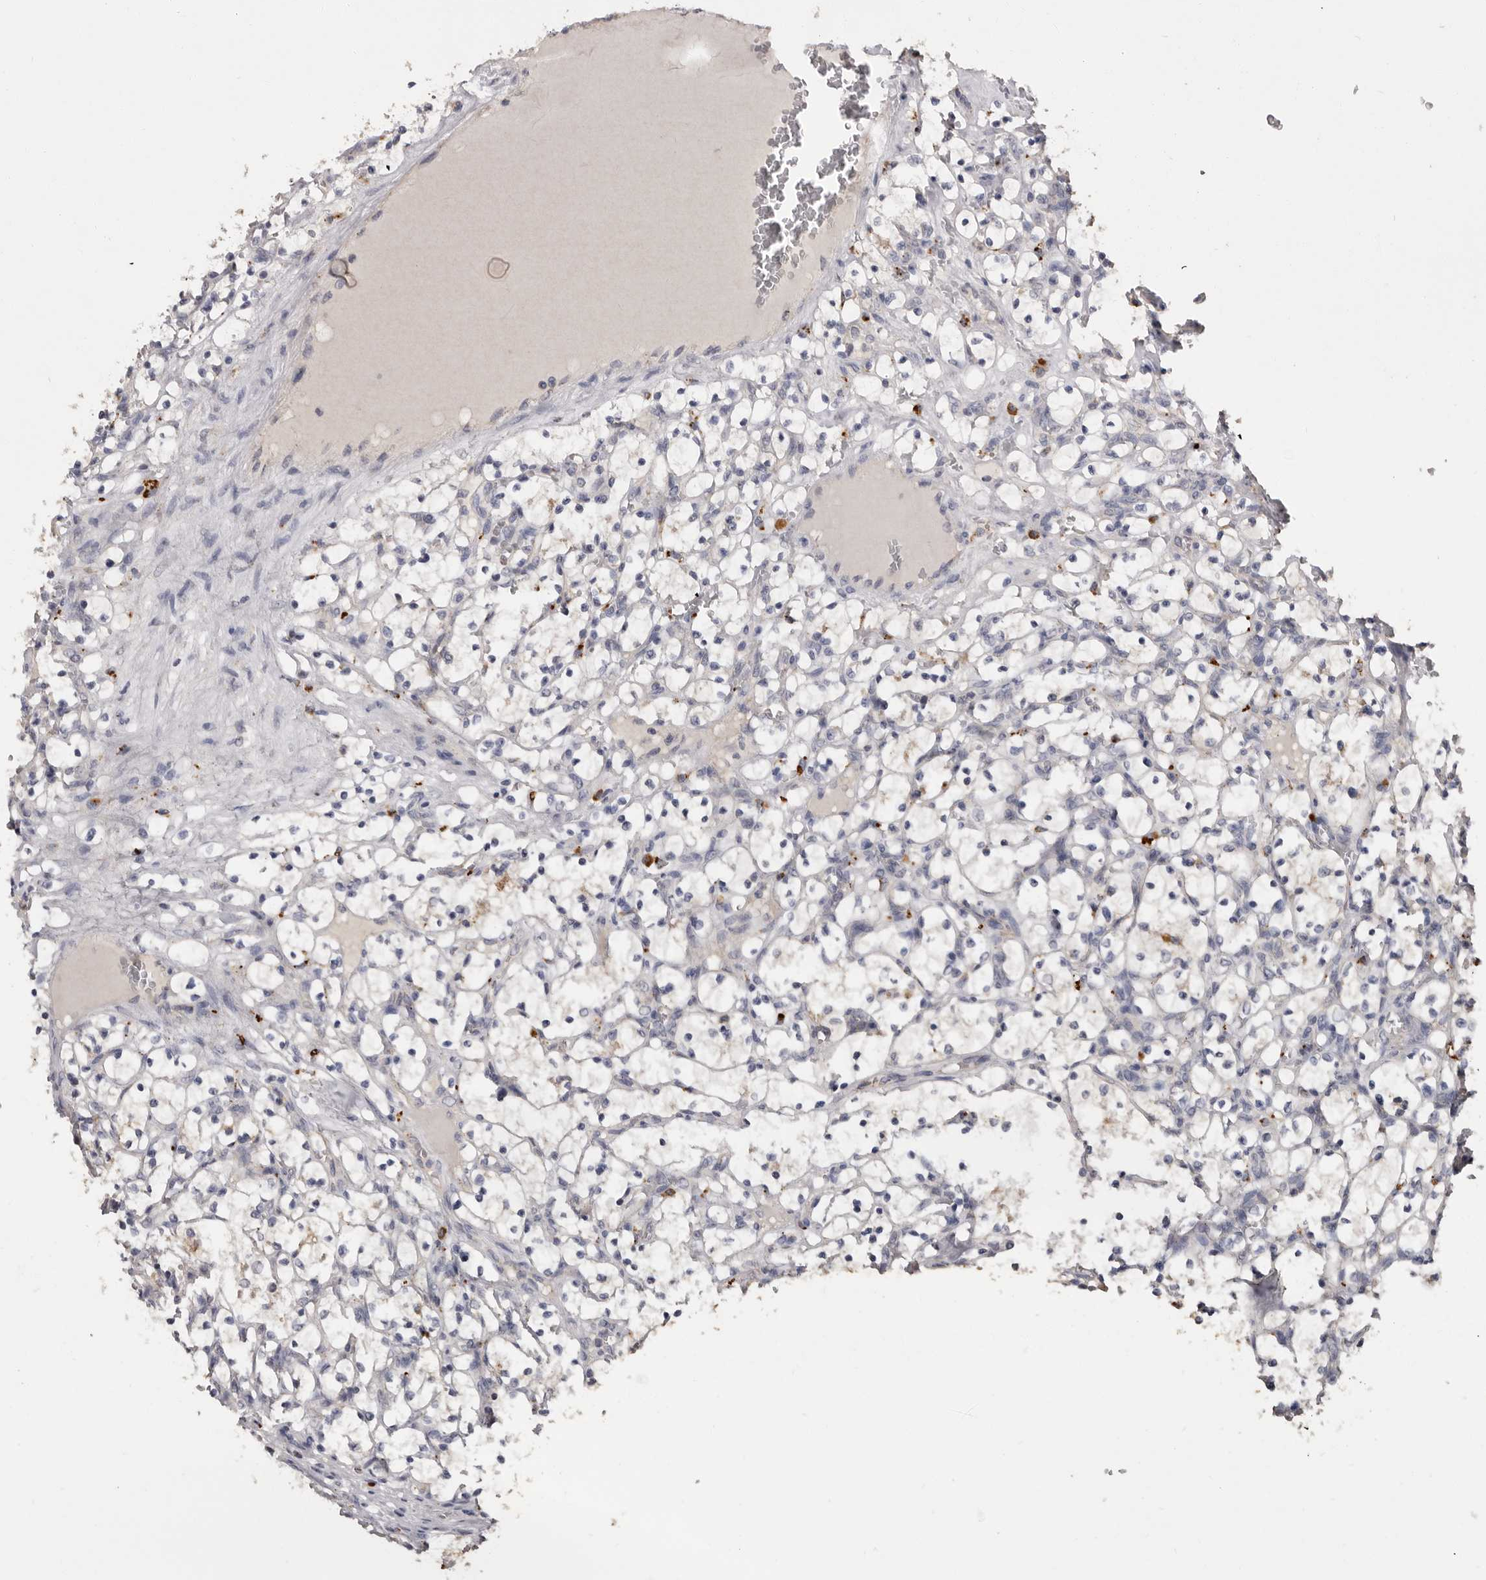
{"staining": {"intensity": "weak", "quantity": "25%-75%", "location": "cytoplasmic/membranous"}, "tissue": "renal cancer", "cell_type": "Tumor cells", "image_type": "cancer", "snomed": [{"axis": "morphology", "description": "Adenocarcinoma, NOS"}, {"axis": "topography", "description": "Kidney"}], "caption": "Renal cancer (adenocarcinoma) tissue reveals weak cytoplasmic/membranous staining in approximately 25%-75% of tumor cells, visualized by immunohistochemistry.", "gene": "DAP", "patient": {"sex": "female", "age": 69}}